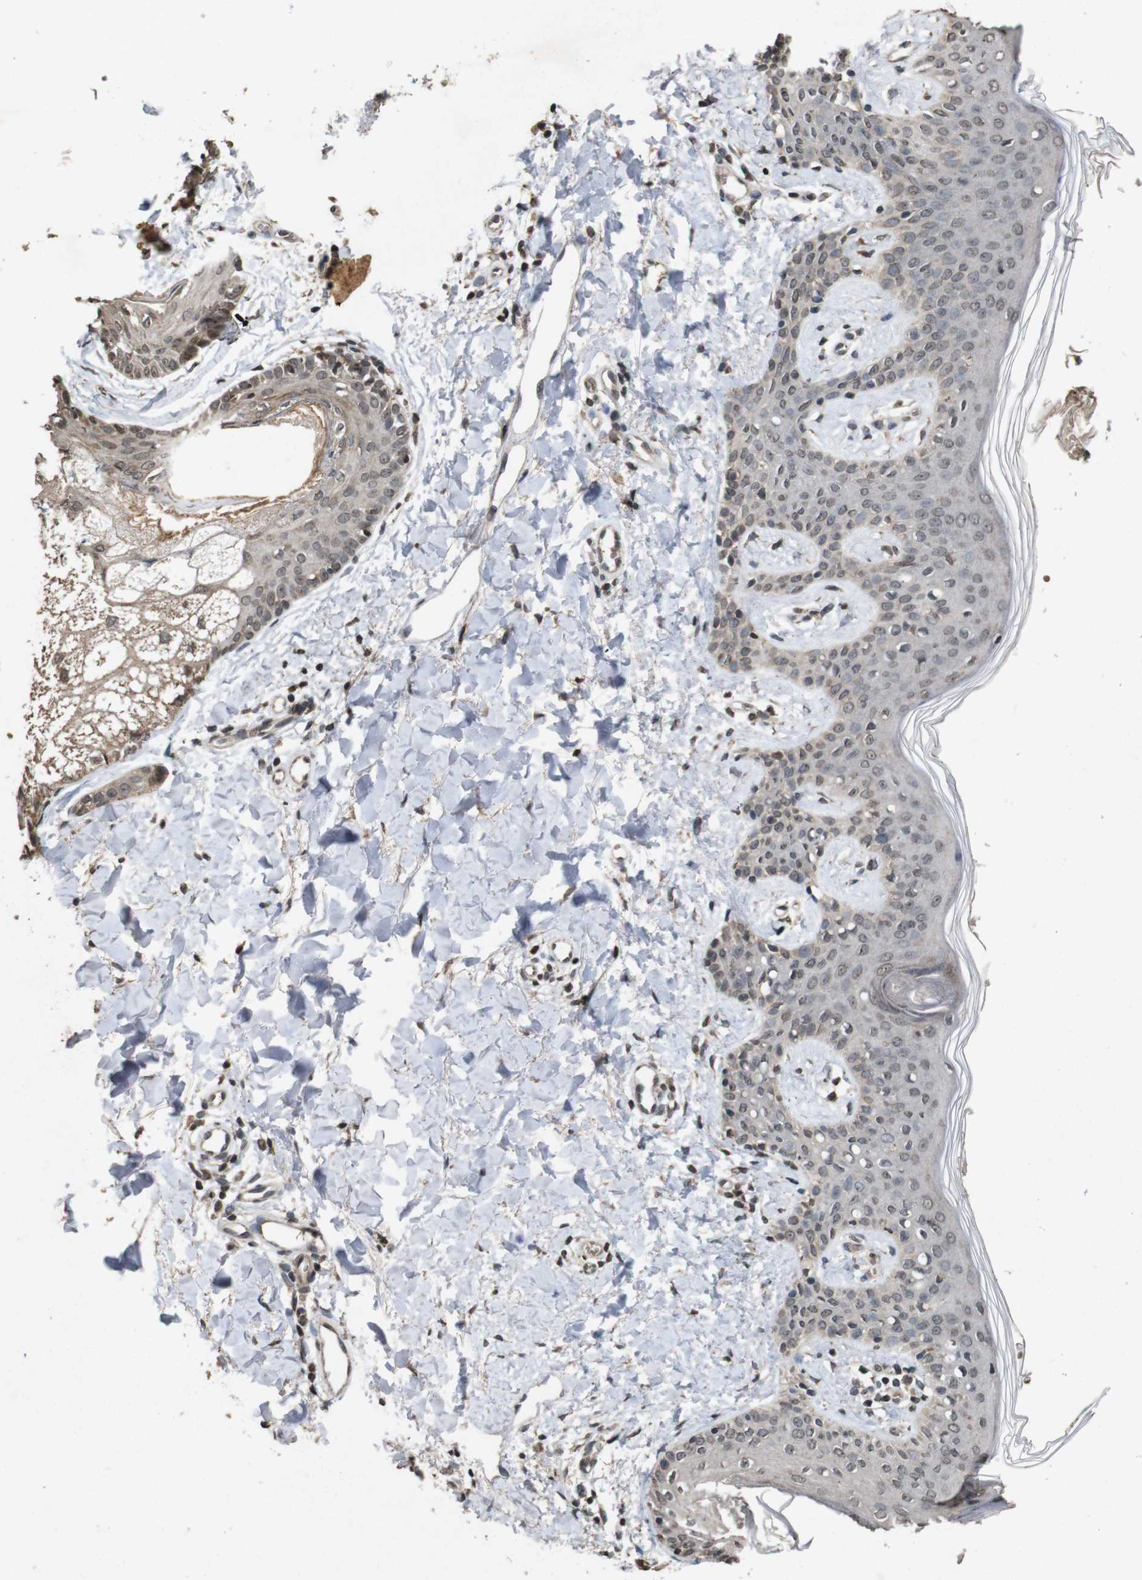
{"staining": {"intensity": "moderate", "quantity": ">75%", "location": "cytoplasmic/membranous"}, "tissue": "skin", "cell_type": "Fibroblasts", "image_type": "normal", "snomed": [{"axis": "morphology", "description": "Normal tissue, NOS"}, {"axis": "topography", "description": "Skin"}], "caption": "An IHC image of unremarkable tissue is shown. Protein staining in brown shows moderate cytoplasmic/membranous positivity in skin within fibroblasts.", "gene": "SORL1", "patient": {"sex": "male", "age": 16}}